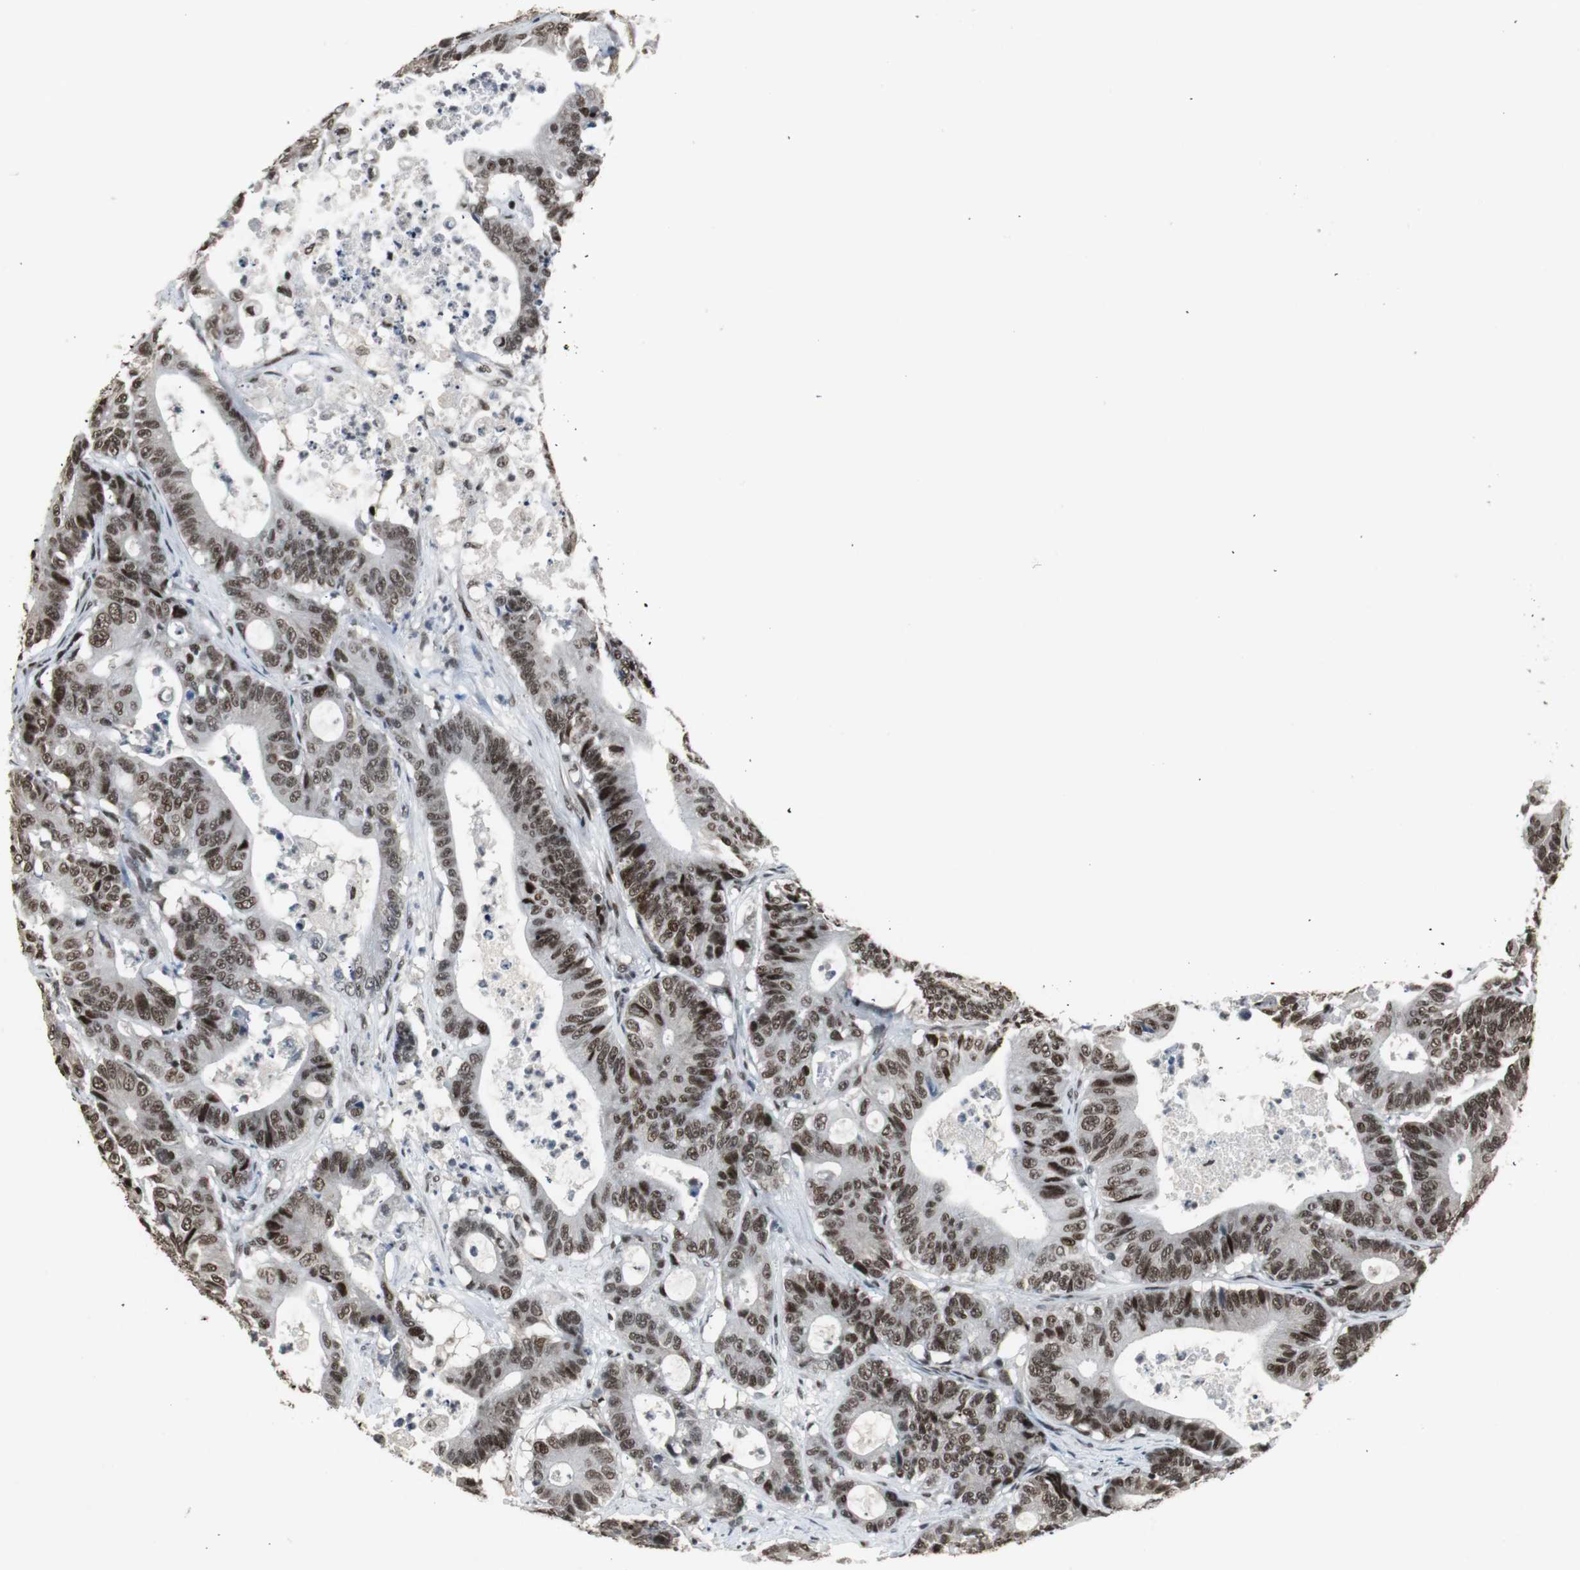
{"staining": {"intensity": "strong", "quantity": ">75%", "location": "nuclear"}, "tissue": "colorectal cancer", "cell_type": "Tumor cells", "image_type": "cancer", "snomed": [{"axis": "morphology", "description": "Adenocarcinoma, NOS"}, {"axis": "topography", "description": "Colon"}], "caption": "Colorectal cancer stained for a protein (brown) reveals strong nuclear positive positivity in about >75% of tumor cells.", "gene": "TAF5", "patient": {"sex": "female", "age": 84}}